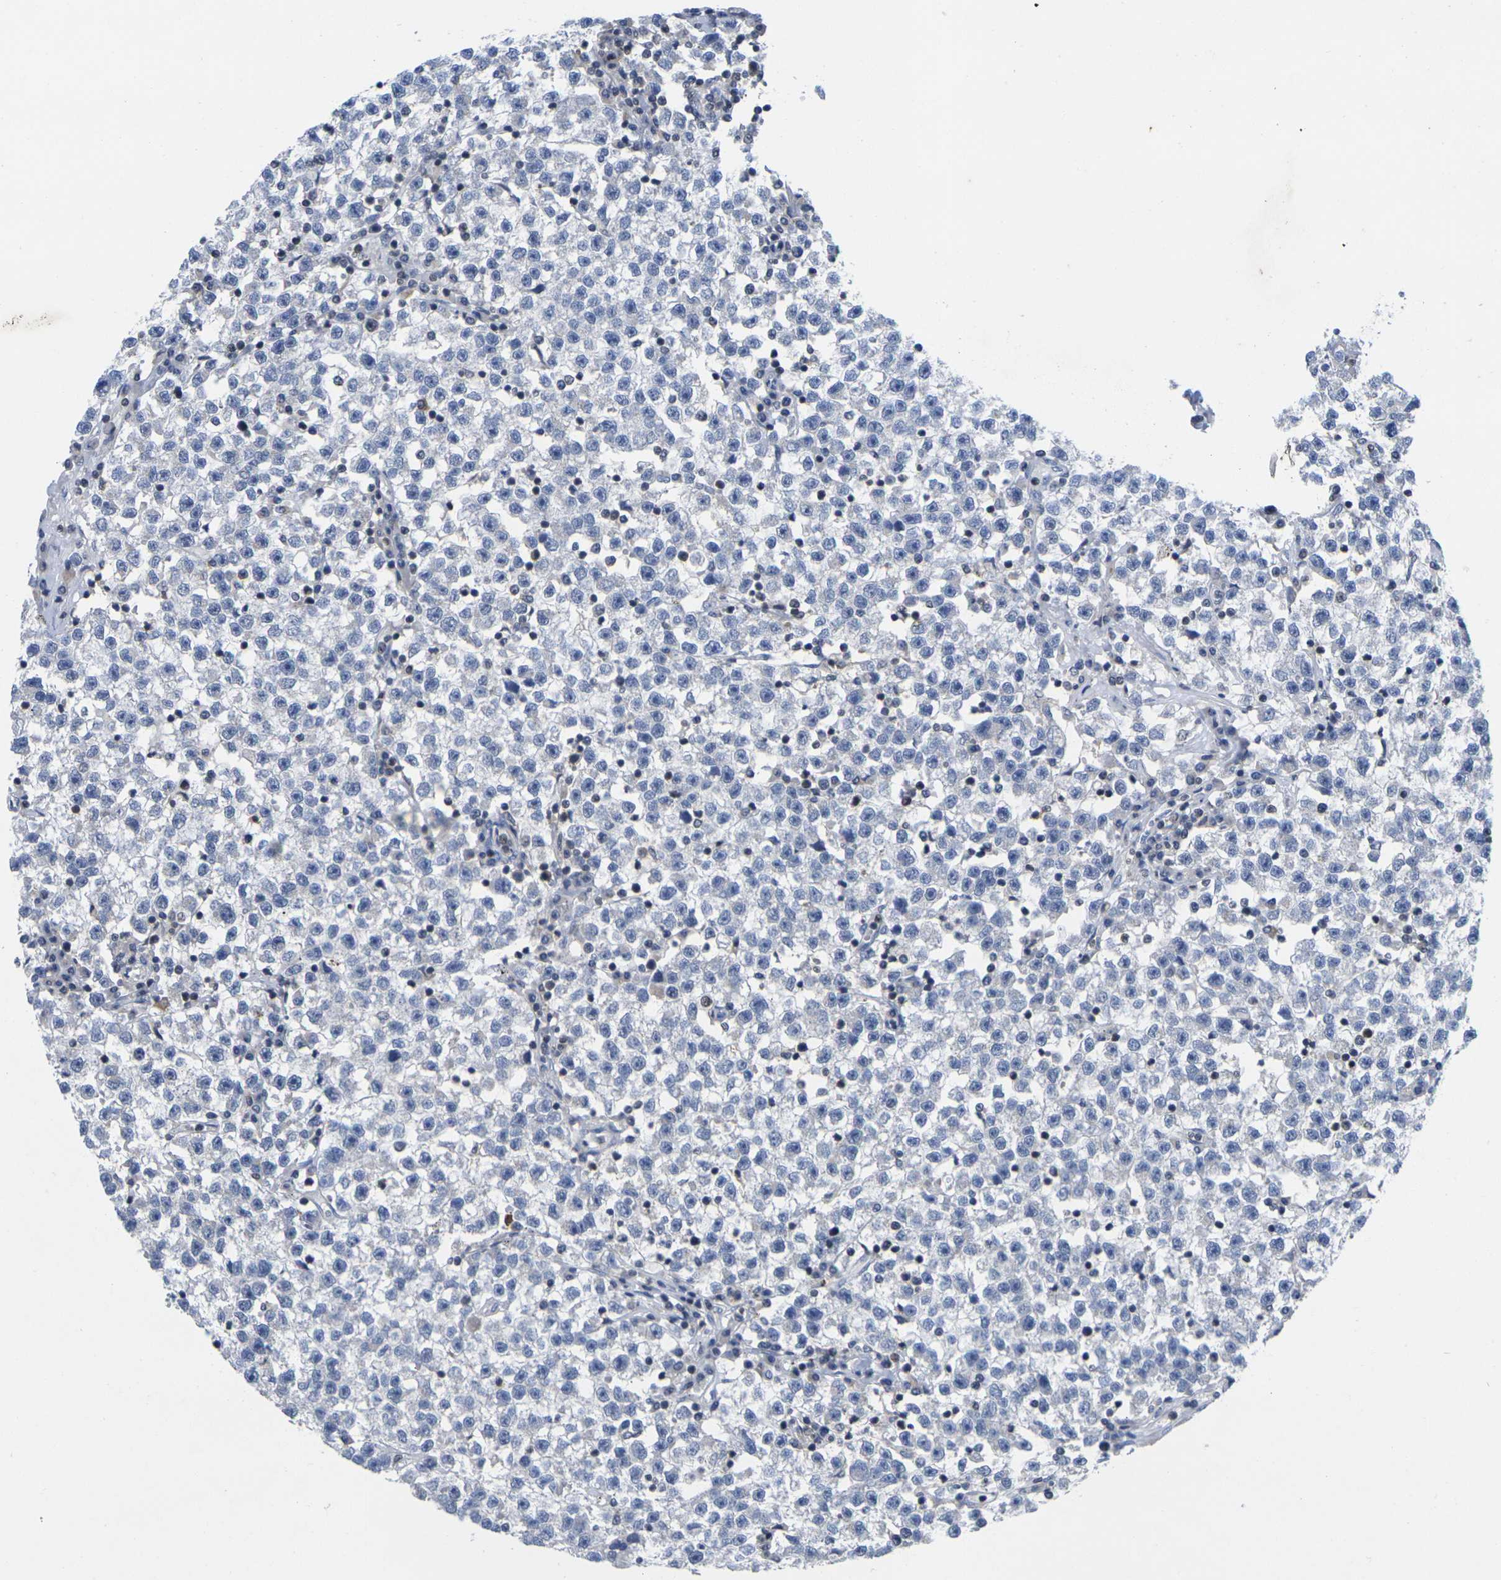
{"staining": {"intensity": "negative", "quantity": "none", "location": "none"}, "tissue": "testis cancer", "cell_type": "Tumor cells", "image_type": "cancer", "snomed": [{"axis": "morphology", "description": "Seminoma, NOS"}, {"axis": "topography", "description": "Testis"}], "caption": "Tumor cells are negative for protein expression in human testis seminoma.", "gene": "IKZF1", "patient": {"sex": "male", "age": 22}}